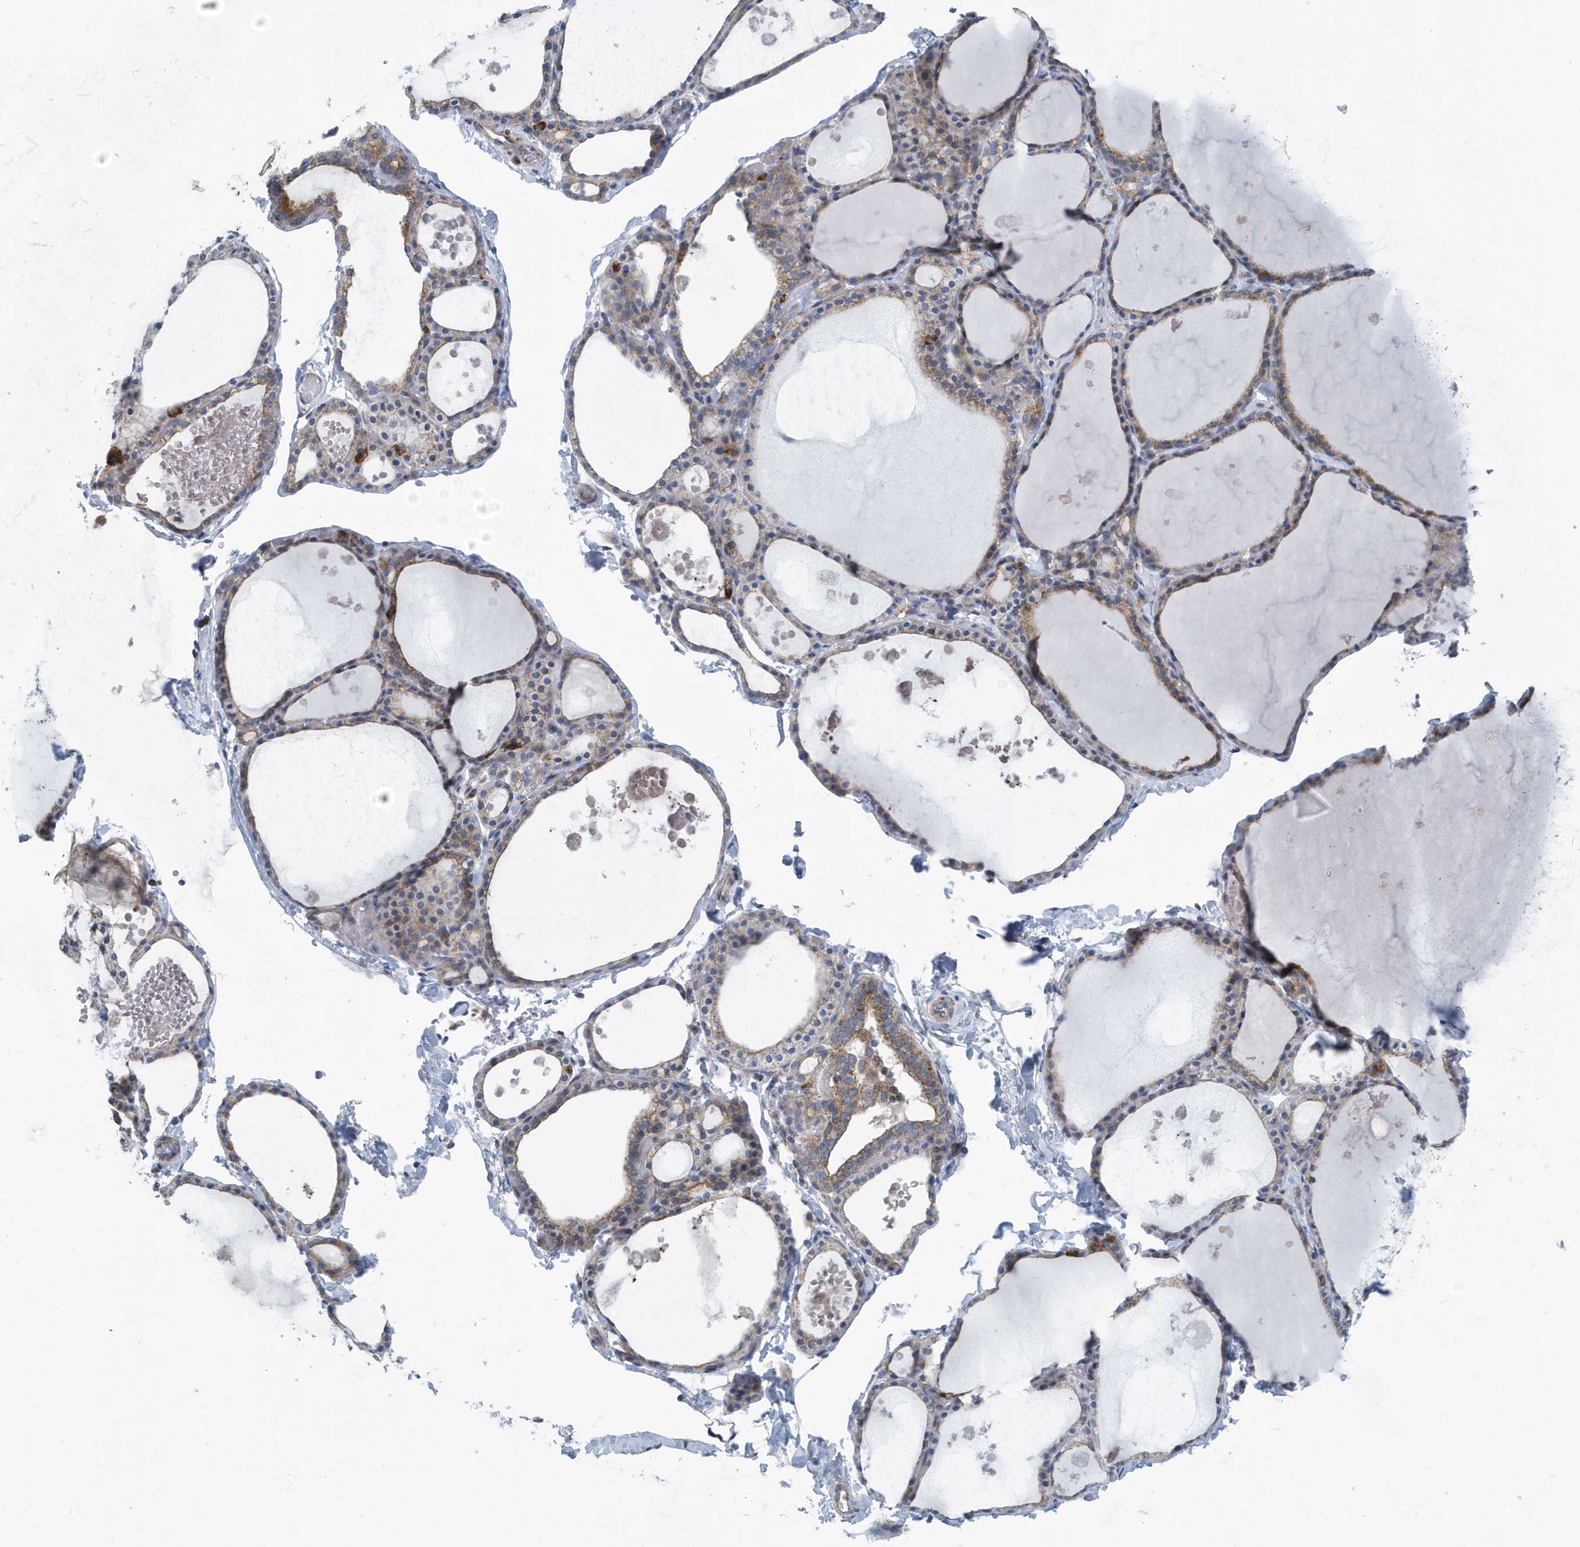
{"staining": {"intensity": "moderate", "quantity": ">75%", "location": "cytoplasmic/membranous"}, "tissue": "thyroid gland", "cell_type": "Glandular cells", "image_type": "normal", "snomed": [{"axis": "morphology", "description": "Normal tissue, NOS"}, {"axis": "topography", "description": "Thyroid gland"}], "caption": "Immunohistochemistry (IHC) (DAB (3,3'-diaminobenzidine)) staining of normal human thyroid gland demonstrates moderate cytoplasmic/membranous protein positivity in about >75% of glandular cells.", "gene": "PPM1M", "patient": {"sex": "male", "age": 56}}